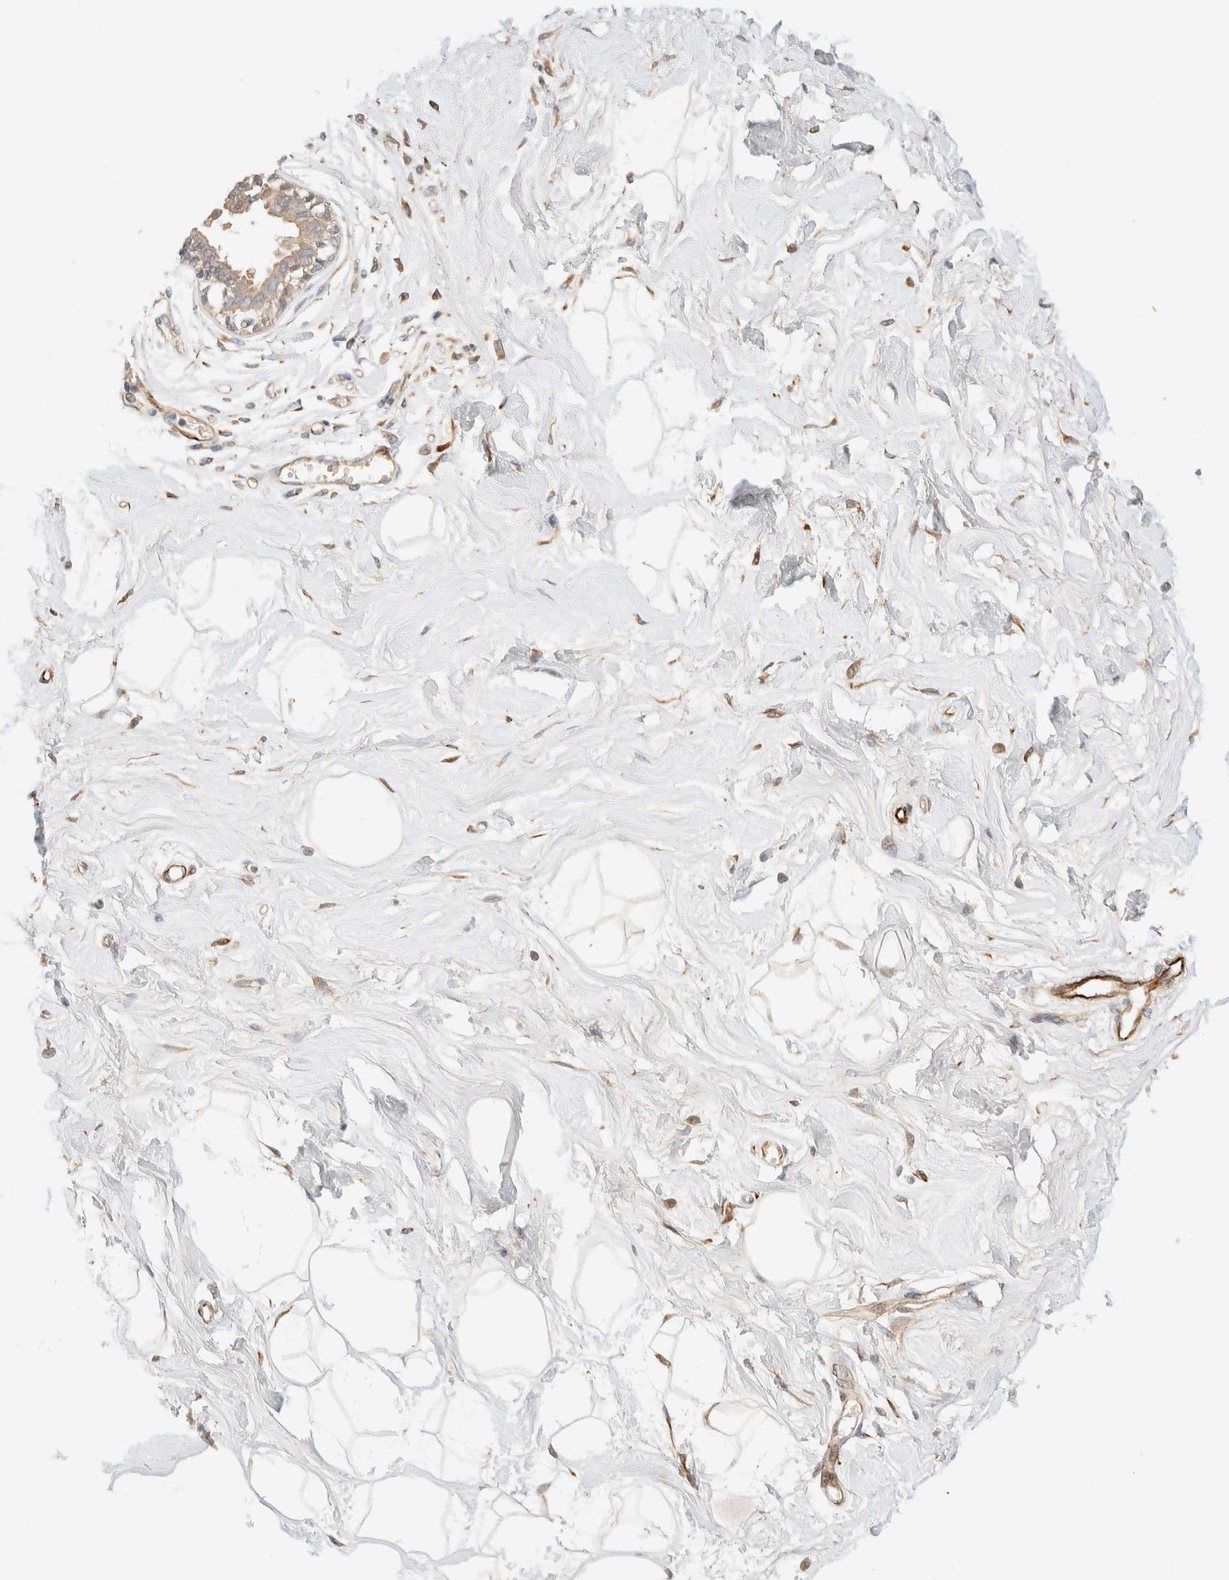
{"staining": {"intensity": "negative", "quantity": "none", "location": "none"}, "tissue": "breast", "cell_type": "Adipocytes", "image_type": "normal", "snomed": [{"axis": "morphology", "description": "Normal tissue, NOS"}, {"axis": "topography", "description": "Breast"}], "caption": "IHC of normal human breast reveals no positivity in adipocytes.", "gene": "FAT1", "patient": {"sex": "female", "age": 45}}